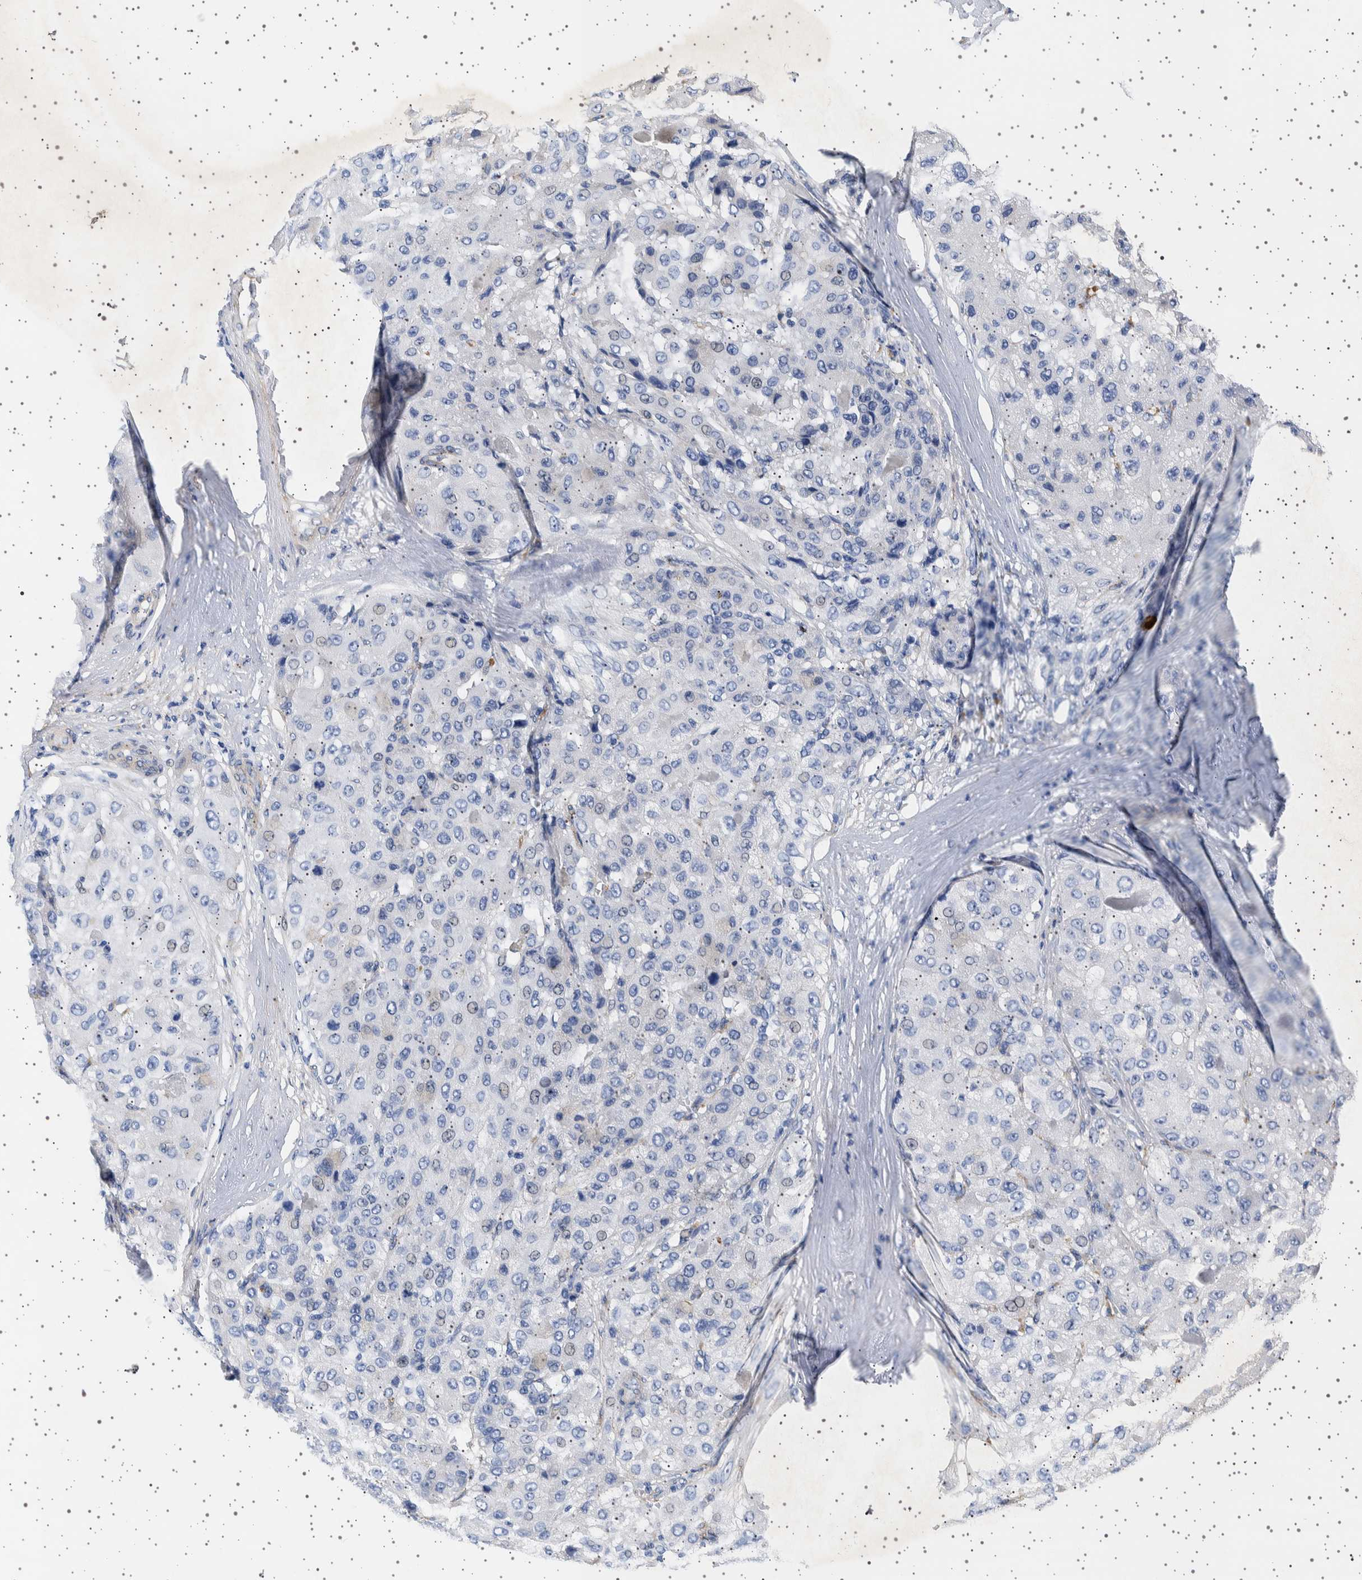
{"staining": {"intensity": "negative", "quantity": "none", "location": "none"}, "tissue": "liver cancer", "cell_type": "Tumor cells", "image_type": "cancer", "snomed": [{"axis": "morphology", "description": "Carcinoma, Hepatocellular, NOS"}, {"axis": "topography", "description": "Liver"}], "caption": "Liver hepatocellular carcinoma was stained to show a protein in brown. There is no significant positivity in tumor cells. Nuclei are stained in blue.", "gene": "SEPTIN4", "patient": {"sex": "male", "age": 80}}